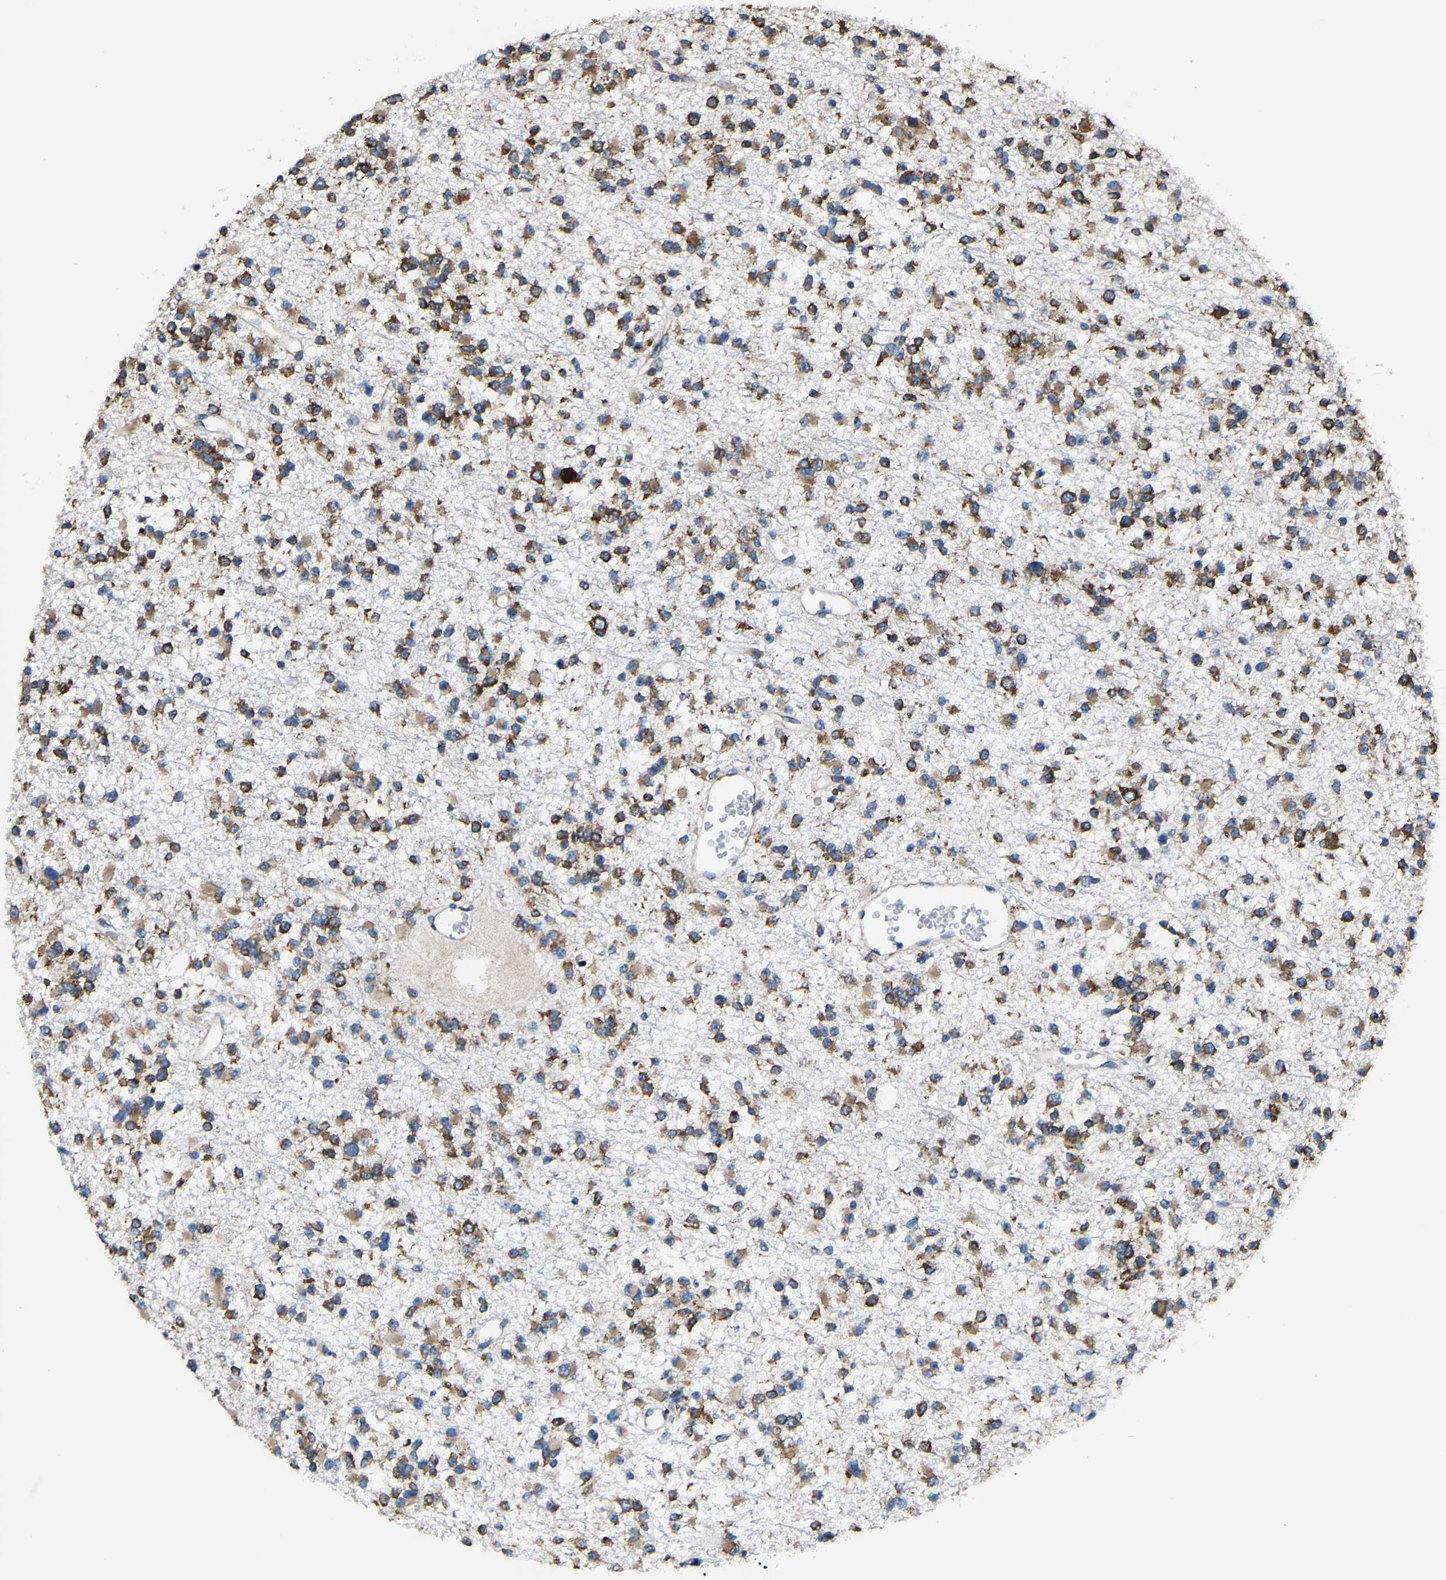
{"staining": {"intensity": "strong", "quantity": "25%-75%", "location": "cytoplasmic/membranous"}, "tissue": "glioma", "cell_type": "Tumor cells", "image_type": "cancer", "snomed": [{"axis": "morphology", "description": "Glioma, malignant, Low grade"}, {"axis": "topography", "description": "Brain"}], "caption": "IHC staining of low-grade glioma (malignant), which exhibits high levels of strong cytoplasmic/membranous positivity in about 25%-75% of tumor cells indicating strong cytoplasmic/membranous protein expression. The staining was performed using DAB (3,3'-diaminobenzidine) (brown) for protein detection and nuclei were counterstained in hematoxylin (blue).", "gene": "G3BP2", "patient": {"sex": "female", "age": 22}}